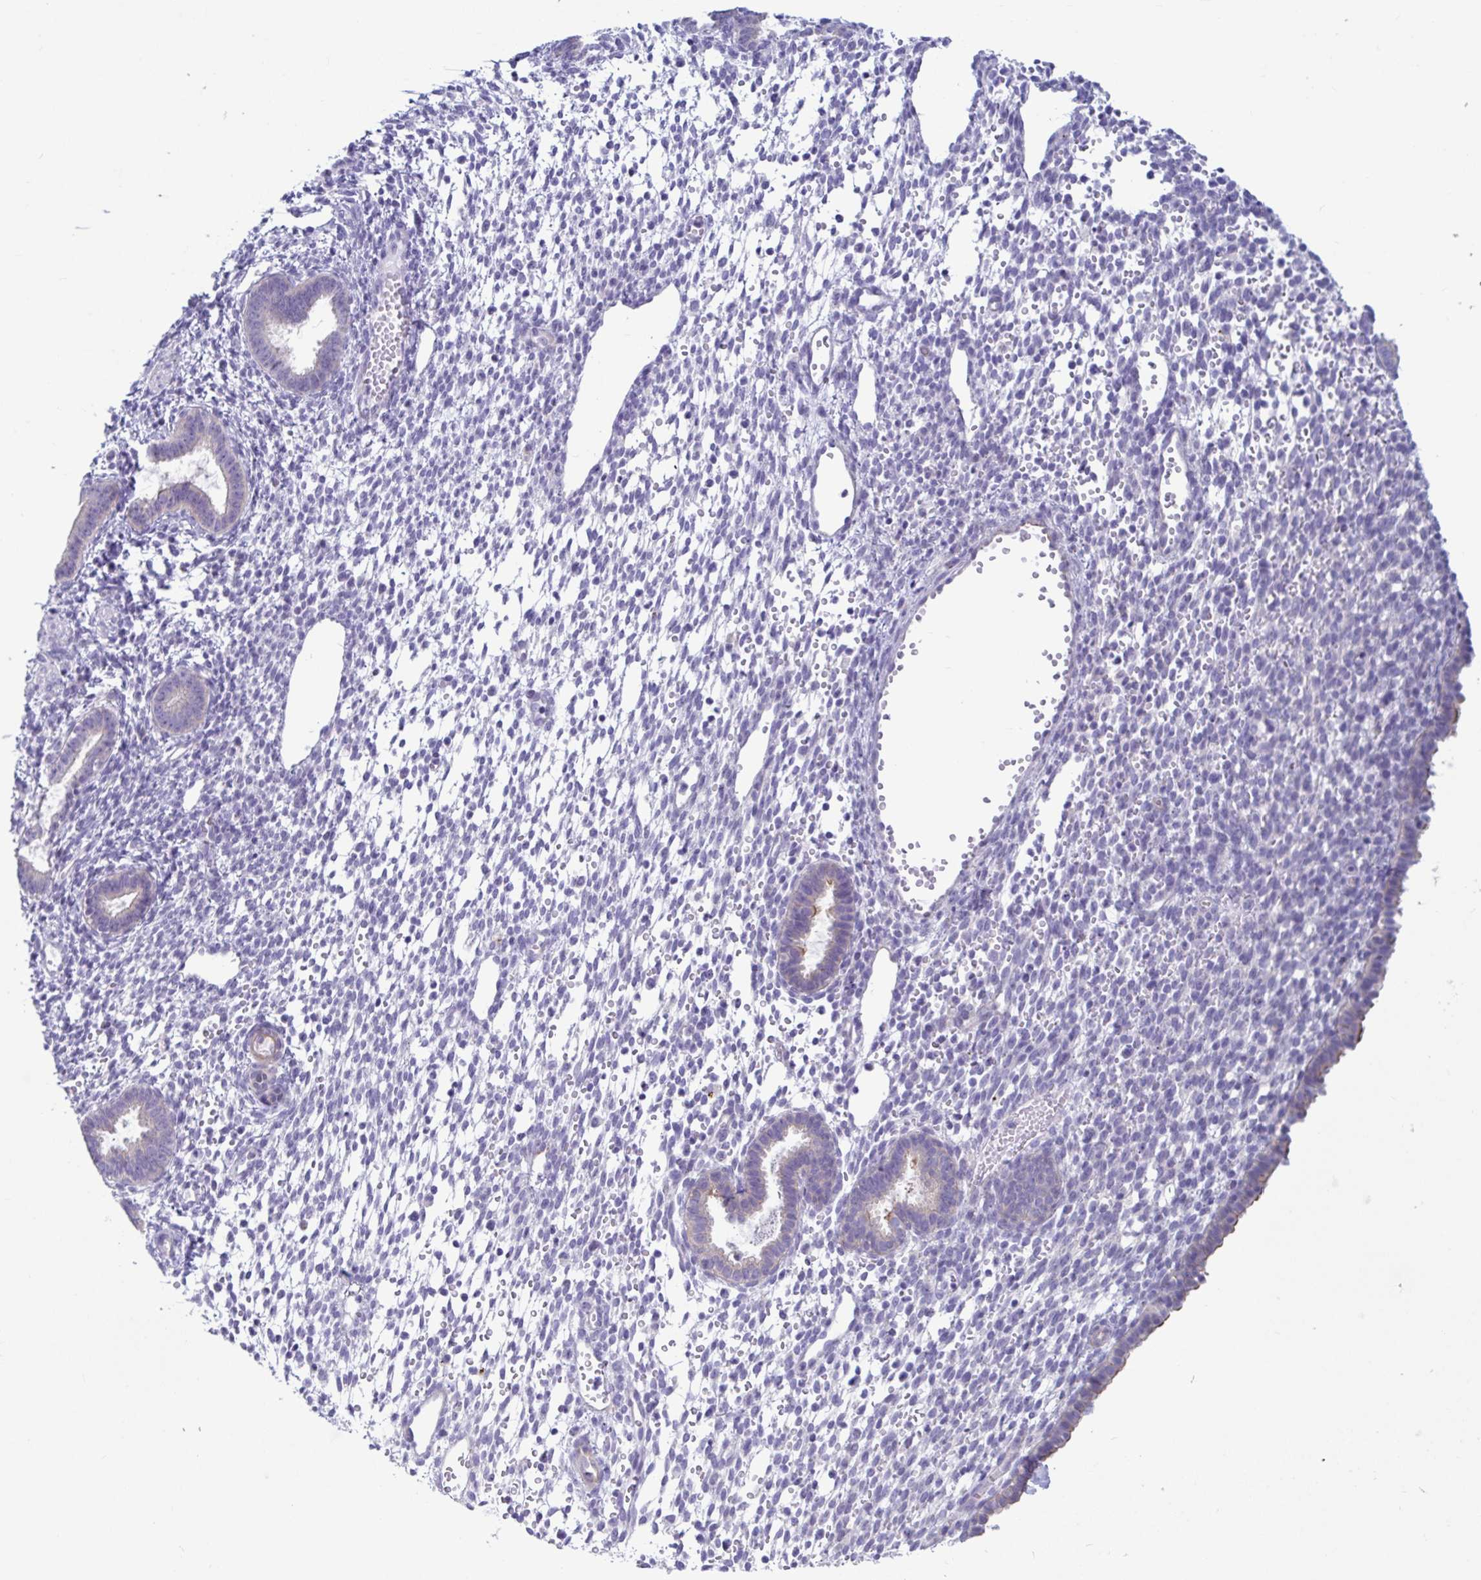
{"staining": {"intensity": "negative", "quantity": "none", "location": "none"}, "tissue": "endometrium", "cell_type": "Cells in endometrial stroma", "image_type": "normal", "snomed": [{"axis": "morphology", "description": "Normal tissue, NOS"}, {"axis": "topography", "description": "Endometrium"}], "caption": "The photomicrograph reveals no significant staining in cells in endometrial stroma of endometrium.", "gene": "TNNI2", "patient": {"sex": "female", "age": 36}}